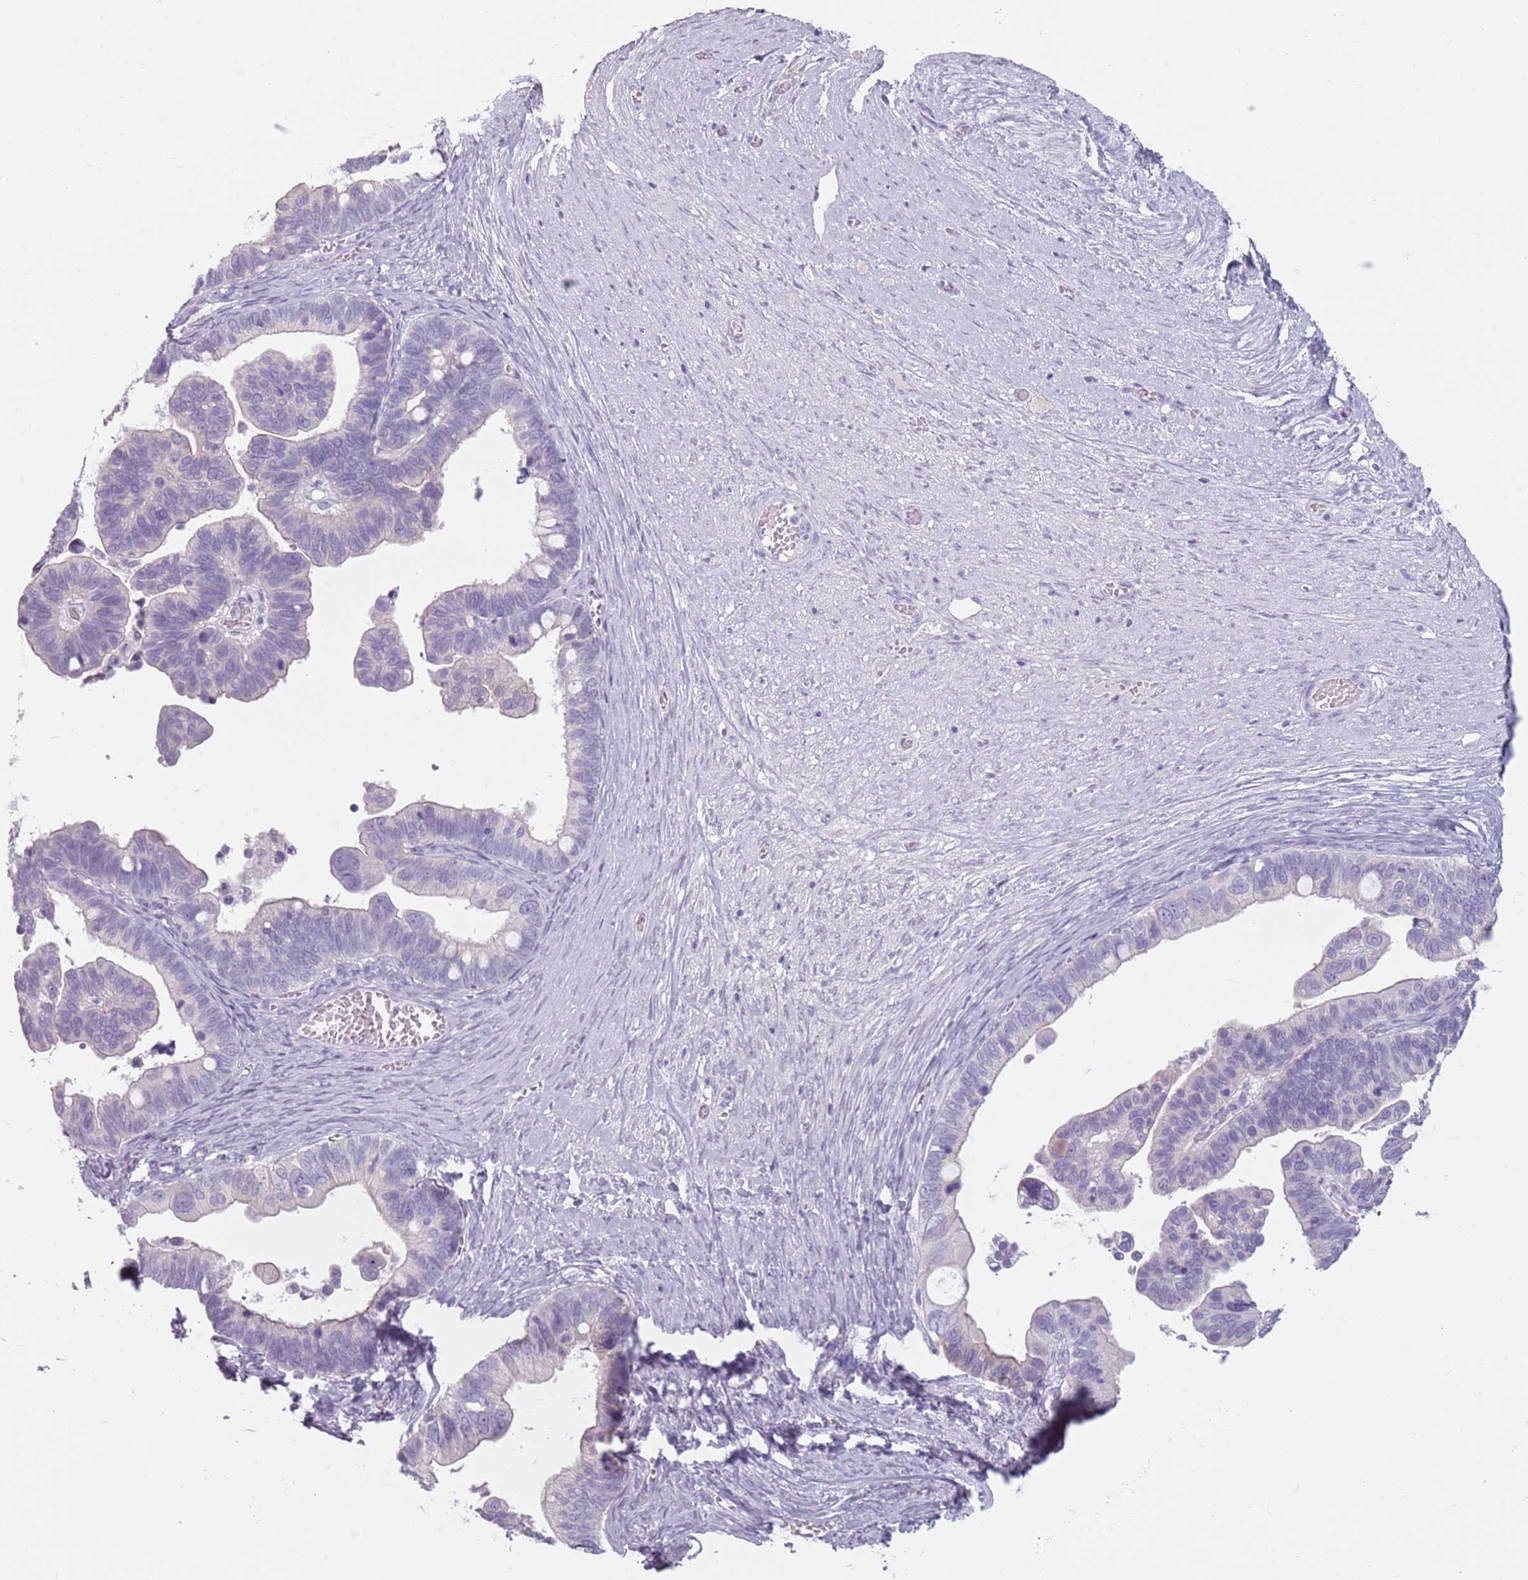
{"staining": {"intensity": "negative", "quantity": "none", "location": "none"}, "tissue": "ovarian cancer", "cell_type": "Tumor cells", "image_type": "cancer", "snomed": [{"axis": "morphology", "description": "Cystadenocarcinoma, serous, NOS"}, {"axis": "topography", "description": "Ovary"}], "caption": "Human serous cystadenocarcinoma (ovarian) stained for a protein using IHC exhibits no staining in tumor cells.", "gene": "CEP19", "patient": {"sex": "female", "age": 56}}